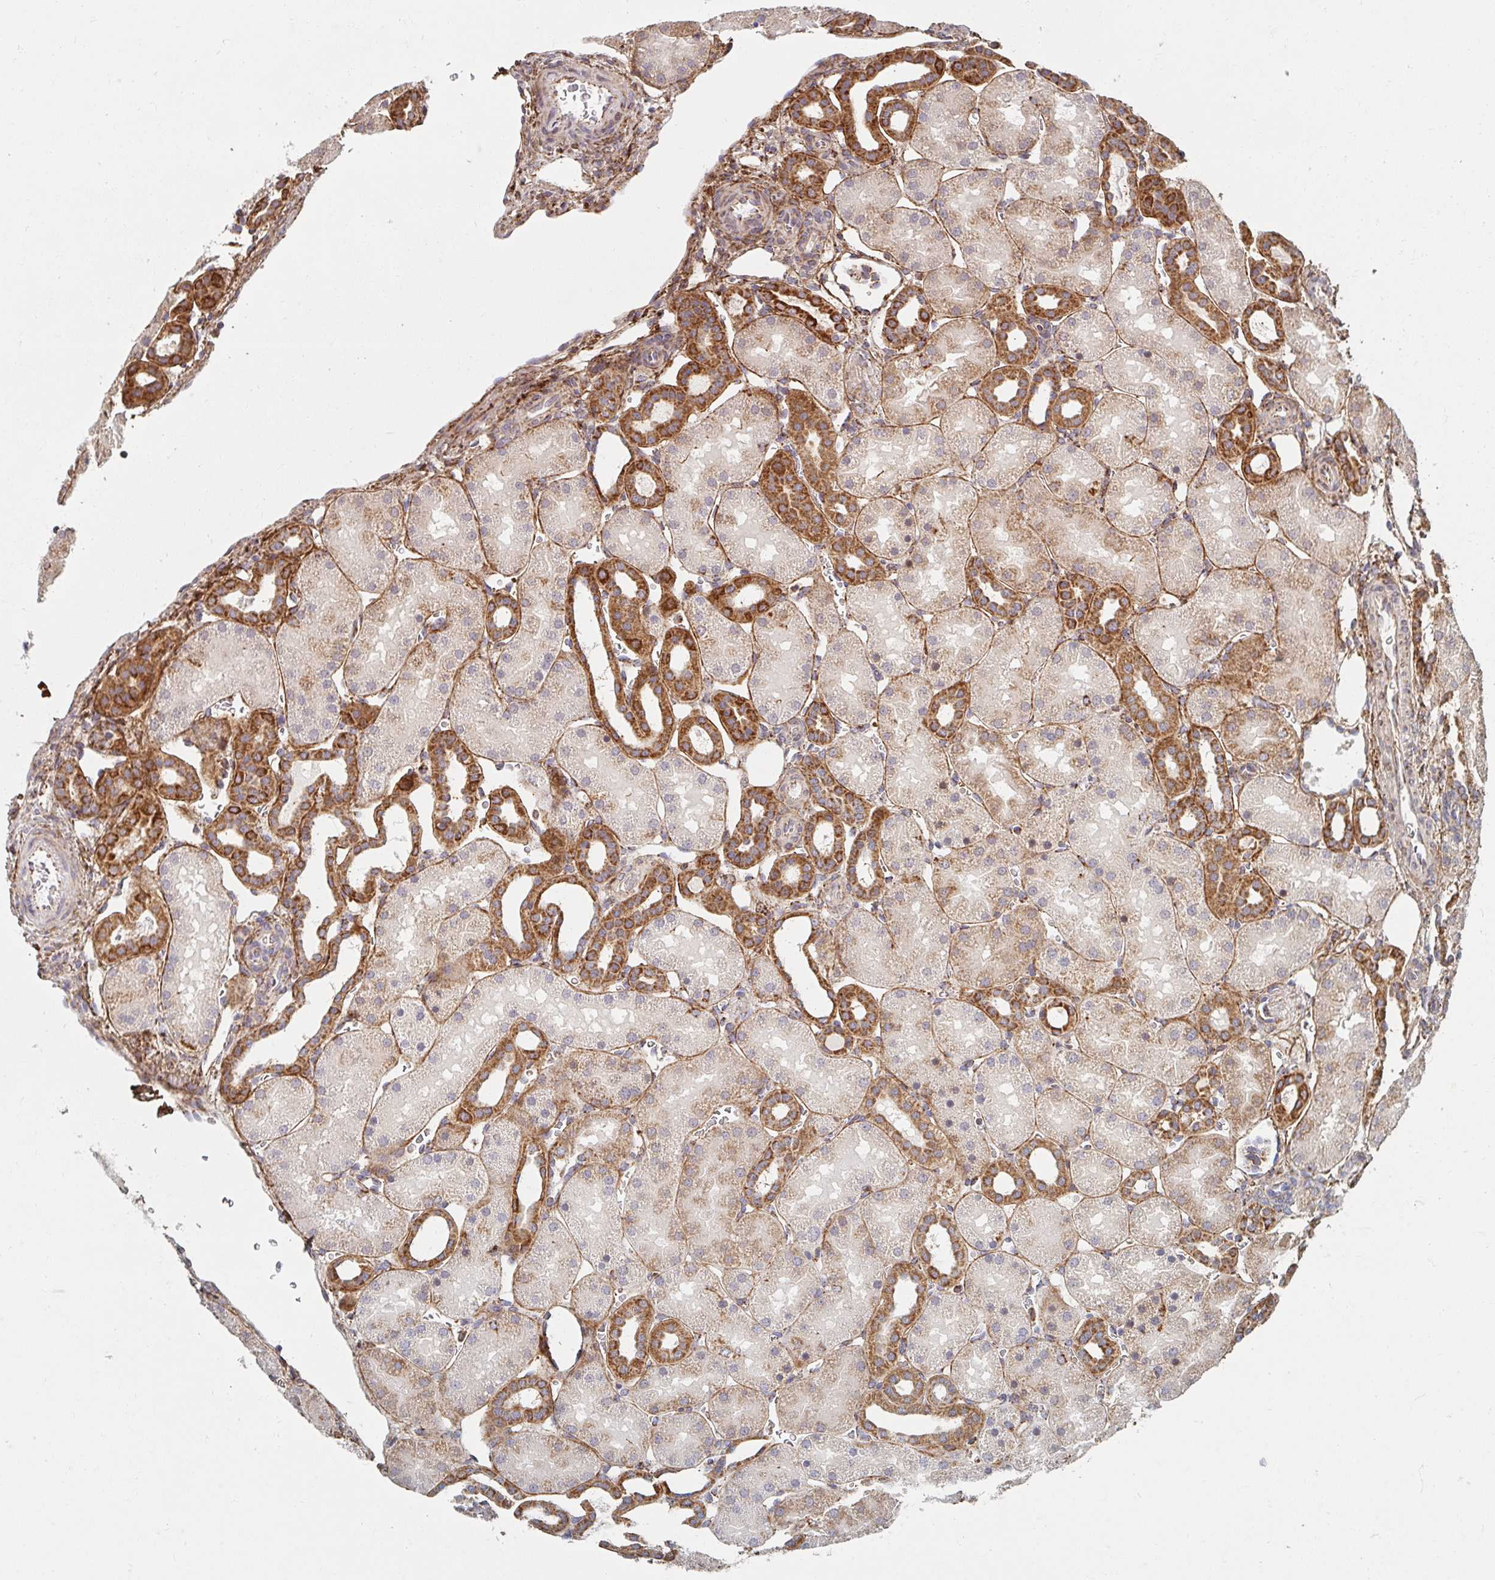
{"staining": {"intensity": "moderate", "quantity": ">75%", "location": "cytoplasmic/membranous"}, "tissue": "kidney", "cell_type": "Cells in glomeruli", "image_type": "normal", "snomed": [{"axis": "morphology", "description": "Normal tissue, NOS"}, {"axis": "topography", "description": "Kidney"}], "caption": "Human kidney stained for a protein (brown) displays moderate cytoplasmic/membranous positive expression in about >75% of cells in glomeruli.", "gene": "MAVS", "patient": {"sex": "male", "age": 2}}